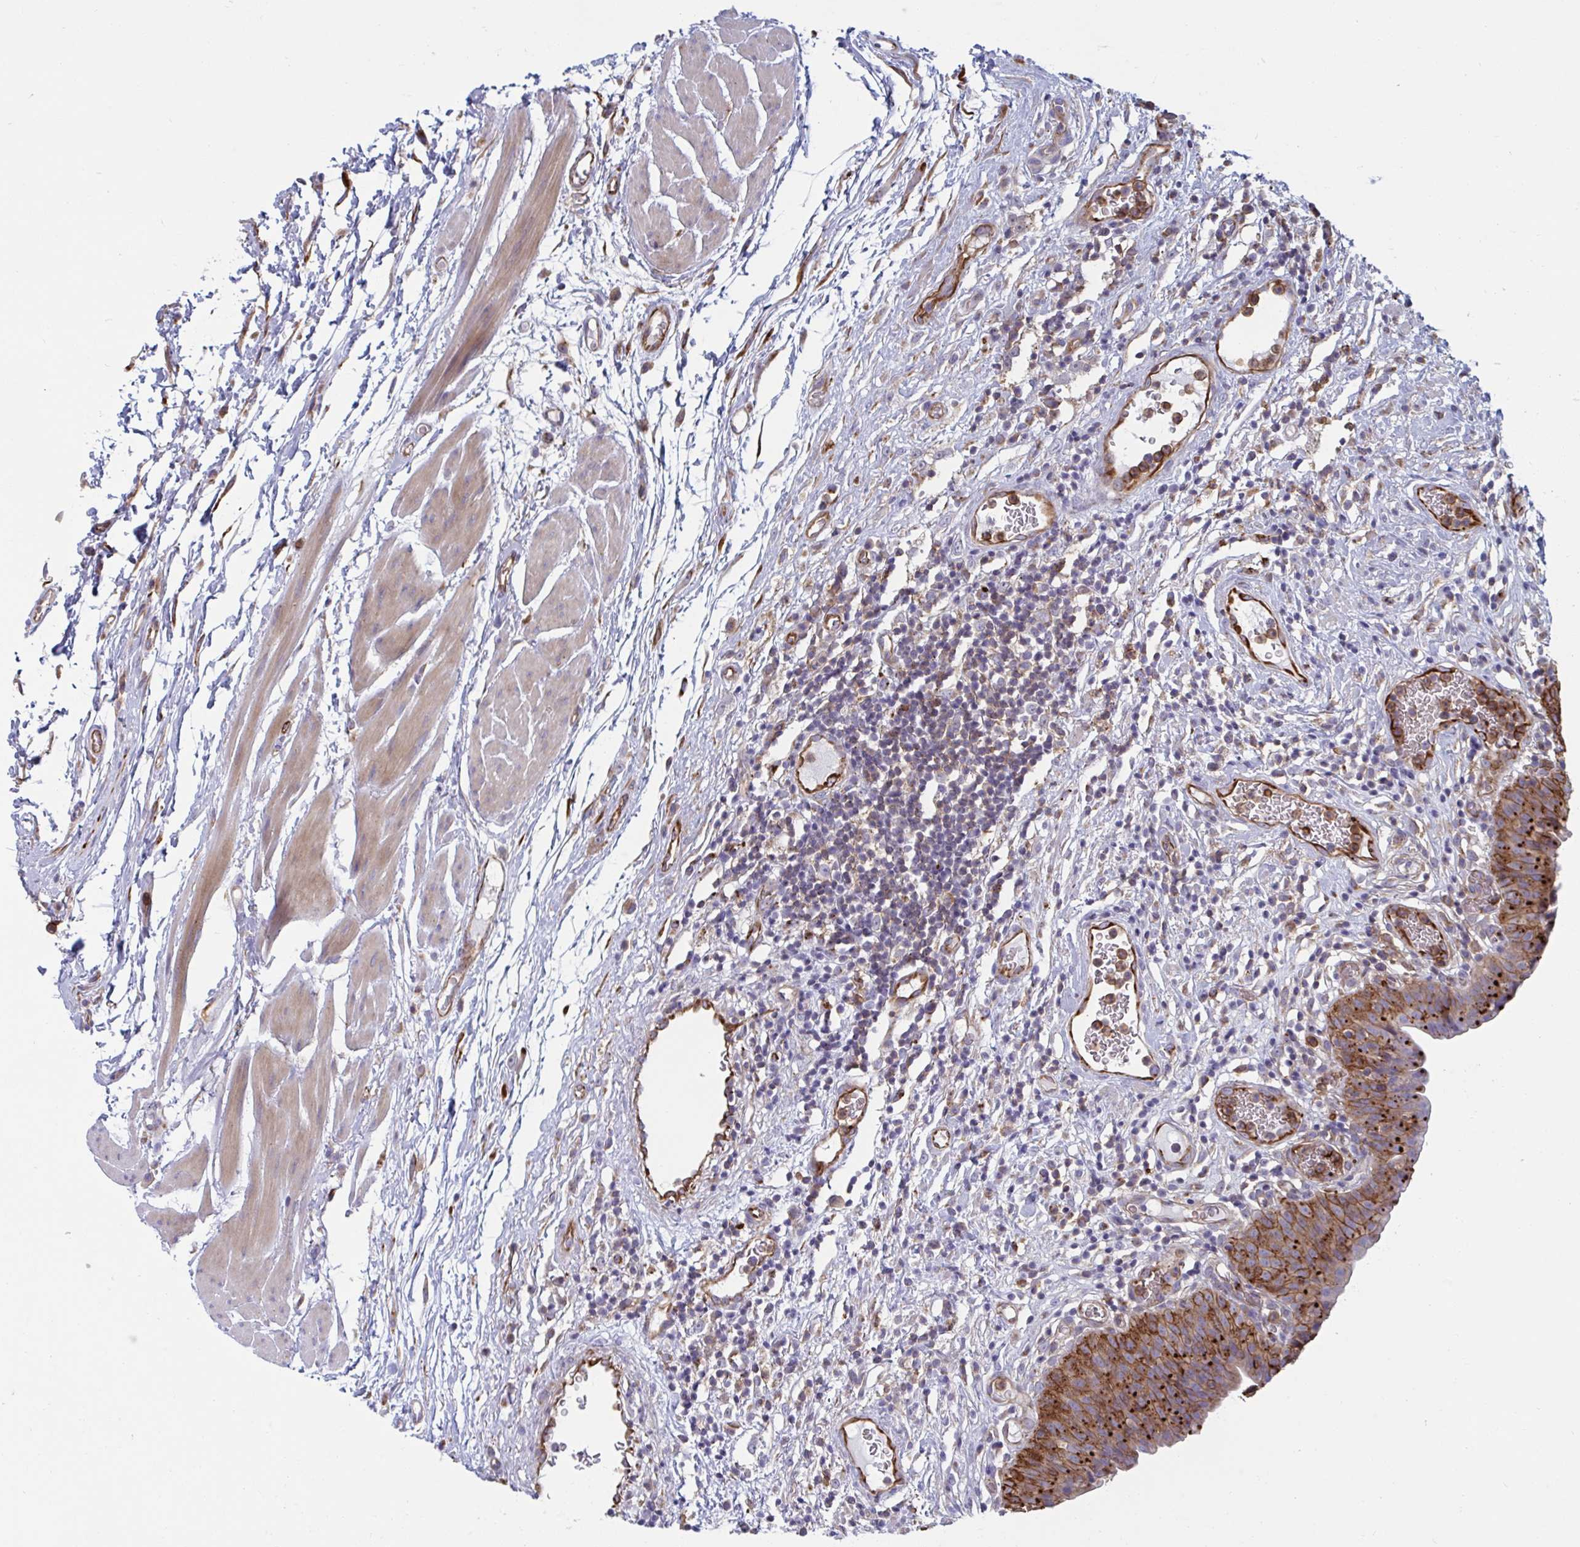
{"staining": {"intensity": "strong", "quantity": ">75%", "location": "cytoplasmic/membranous"}, "tissue": "urinary bladder", "cell_type": "Urothelial cells", "image_type": "normal", "snomed": [{"axis": "morphology", "description": "Normal tissue, NOS"}, {"axis": "morphology", "description": "Inflammation, NOS"}, {"axis": "topography", "description": "Urinary bladder"}], "caption": "This image shows benign urinary bladder stained with immunohistochemistry to label a protein in brown. The cytoplasmic/membranous of urothelial cells show strong positivity for the protein. Nuclei are counter-stained blue.", "gene": "SLC9A6", "patient": {"sex": "male", "age": 57}}